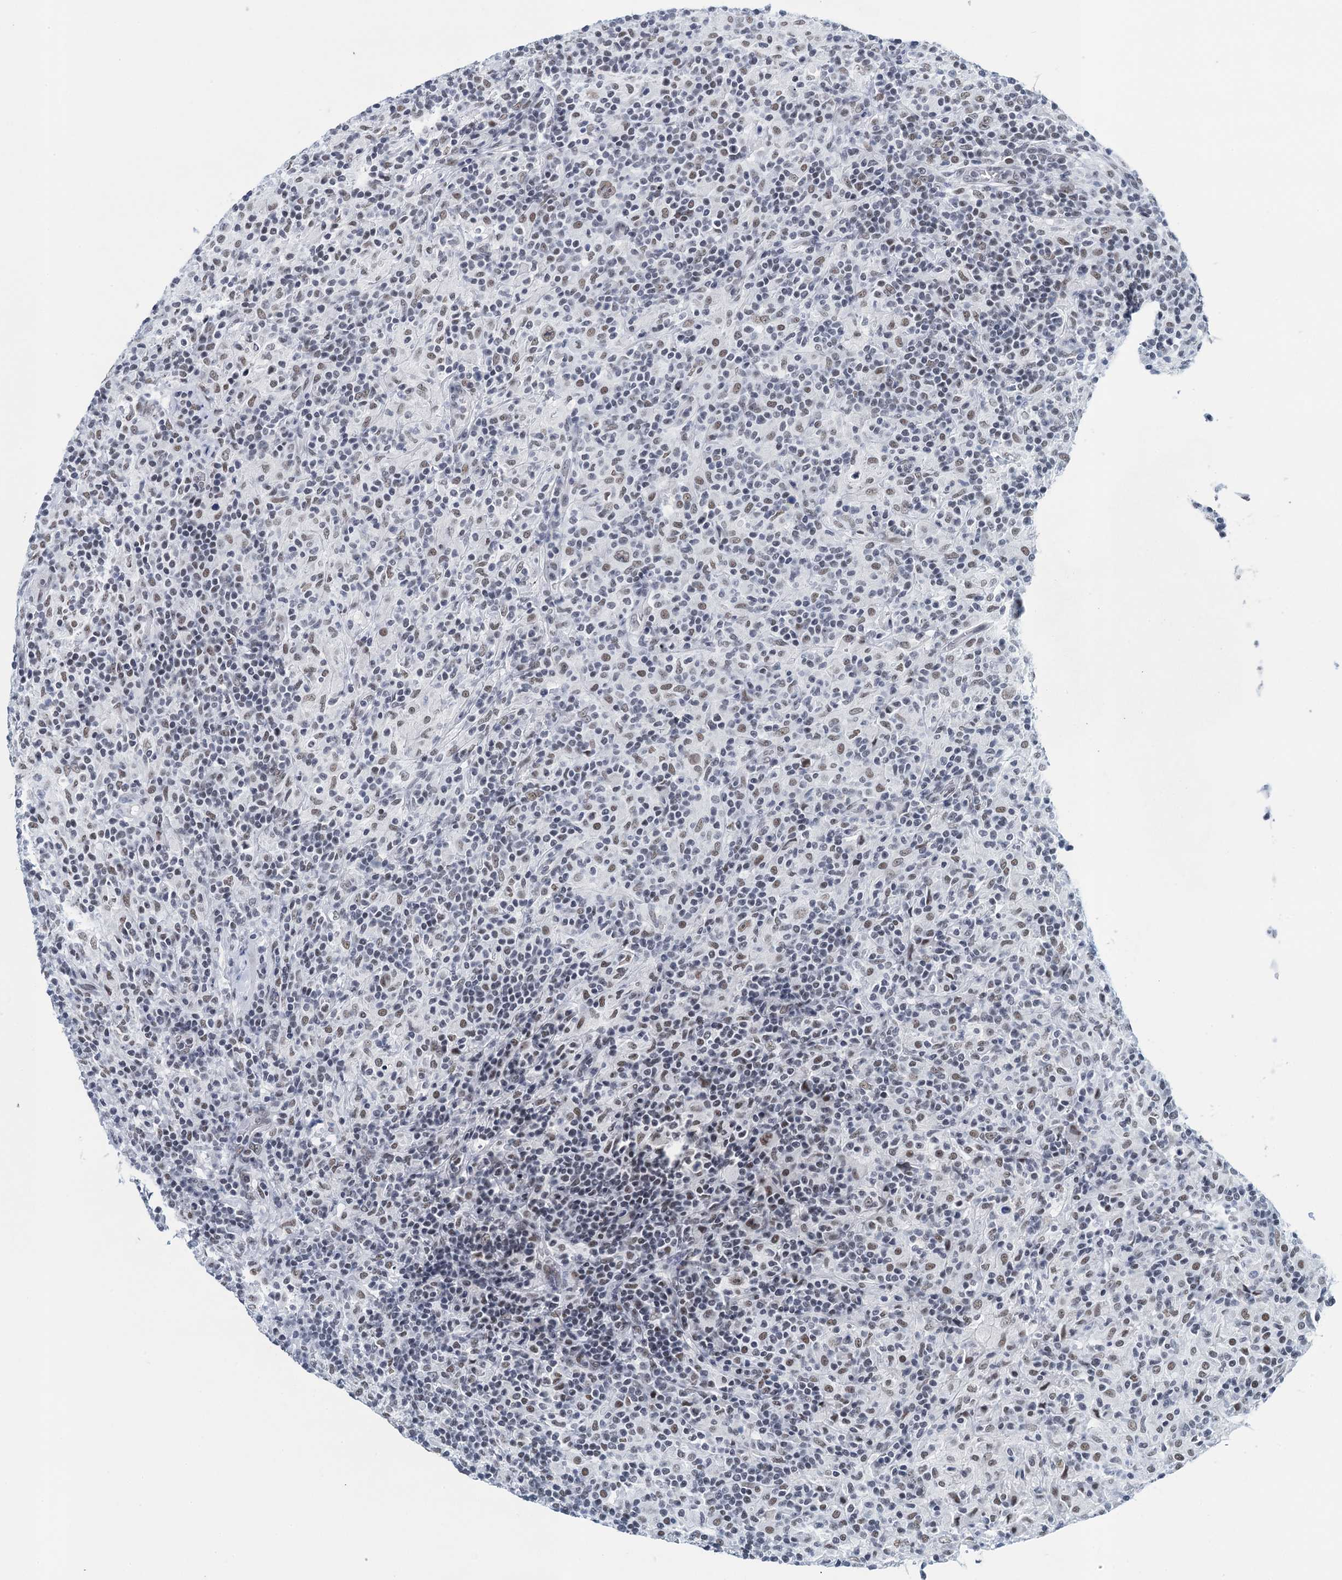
{"staining": {"intensity": "weak", "quantity": ">75%", "location": "nuclear"}, "tissue": "lymphoma", "cell_type": "Tumor cells", "image_type": "cancer", "snomed": [{"axis": "morphology", "description": "Hodgkin's disease, NOS"}, {"axis": "topography", "description": "Lymph node"}], "caption": "Lymphoma was stained to show a protein in brown. There is low levels of weak nuclear expression in about >75% of tumor cells.", "gene": "EPS8L1", "patient": {"sex": "male", "age": 70}}